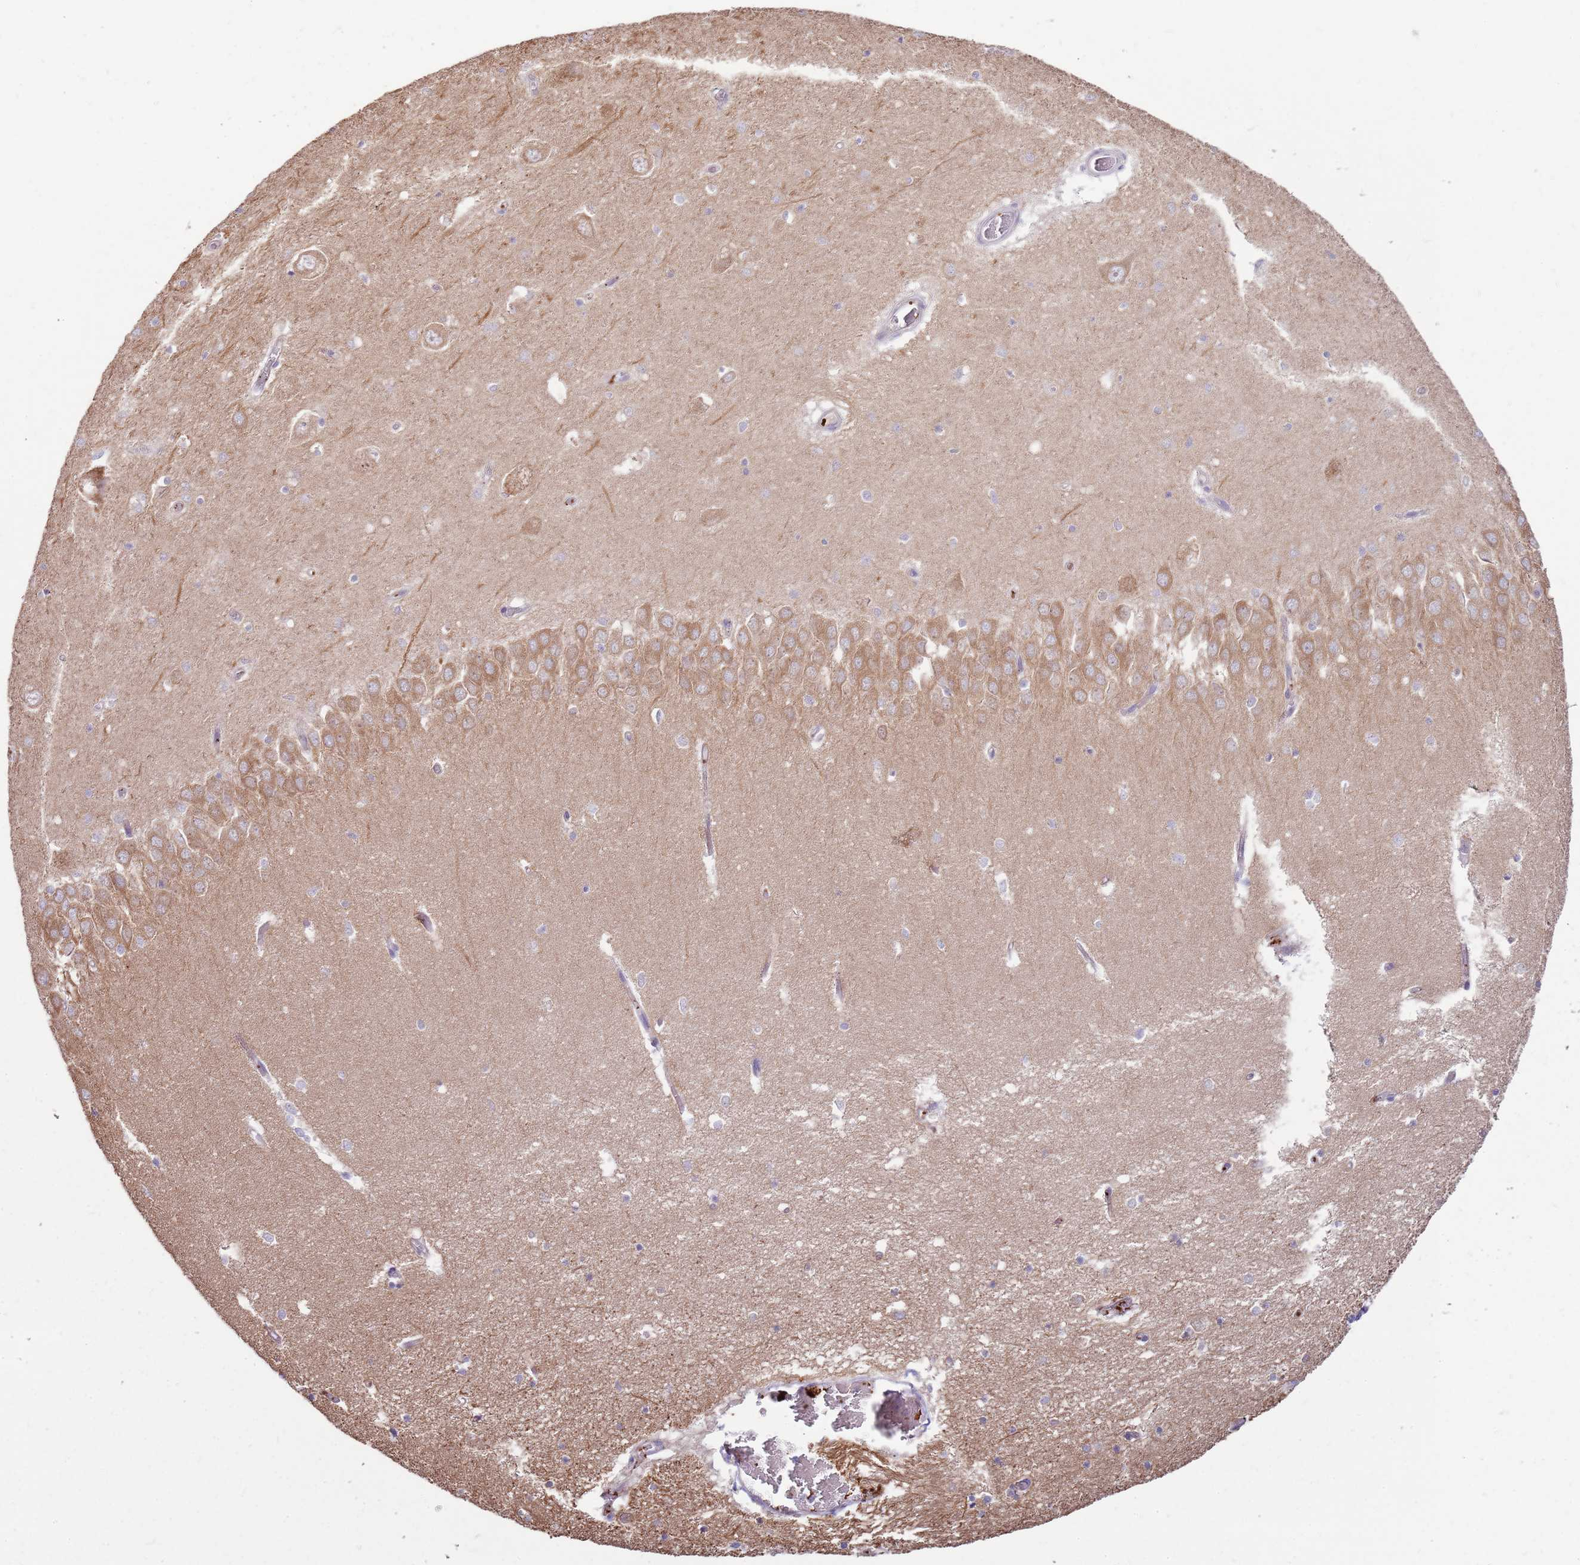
{"staining": {"intensity": "negative", "quantity": "none", "location": "none"}, "tissue": "hippocampus", "cell_type": "Glial cells", "image_type": "normal", "snomed": [{"axis": "morphology", "description": "Normal tissue, NOS"}, {"axis": "topography", "description": "Hippocampus"}], "caption": "Hippocampus stained for a protein using immunohistochemistry reveals no staining glial cells.", "gene": "EMC1", "patient": {"sex": "male", "age": 70}}